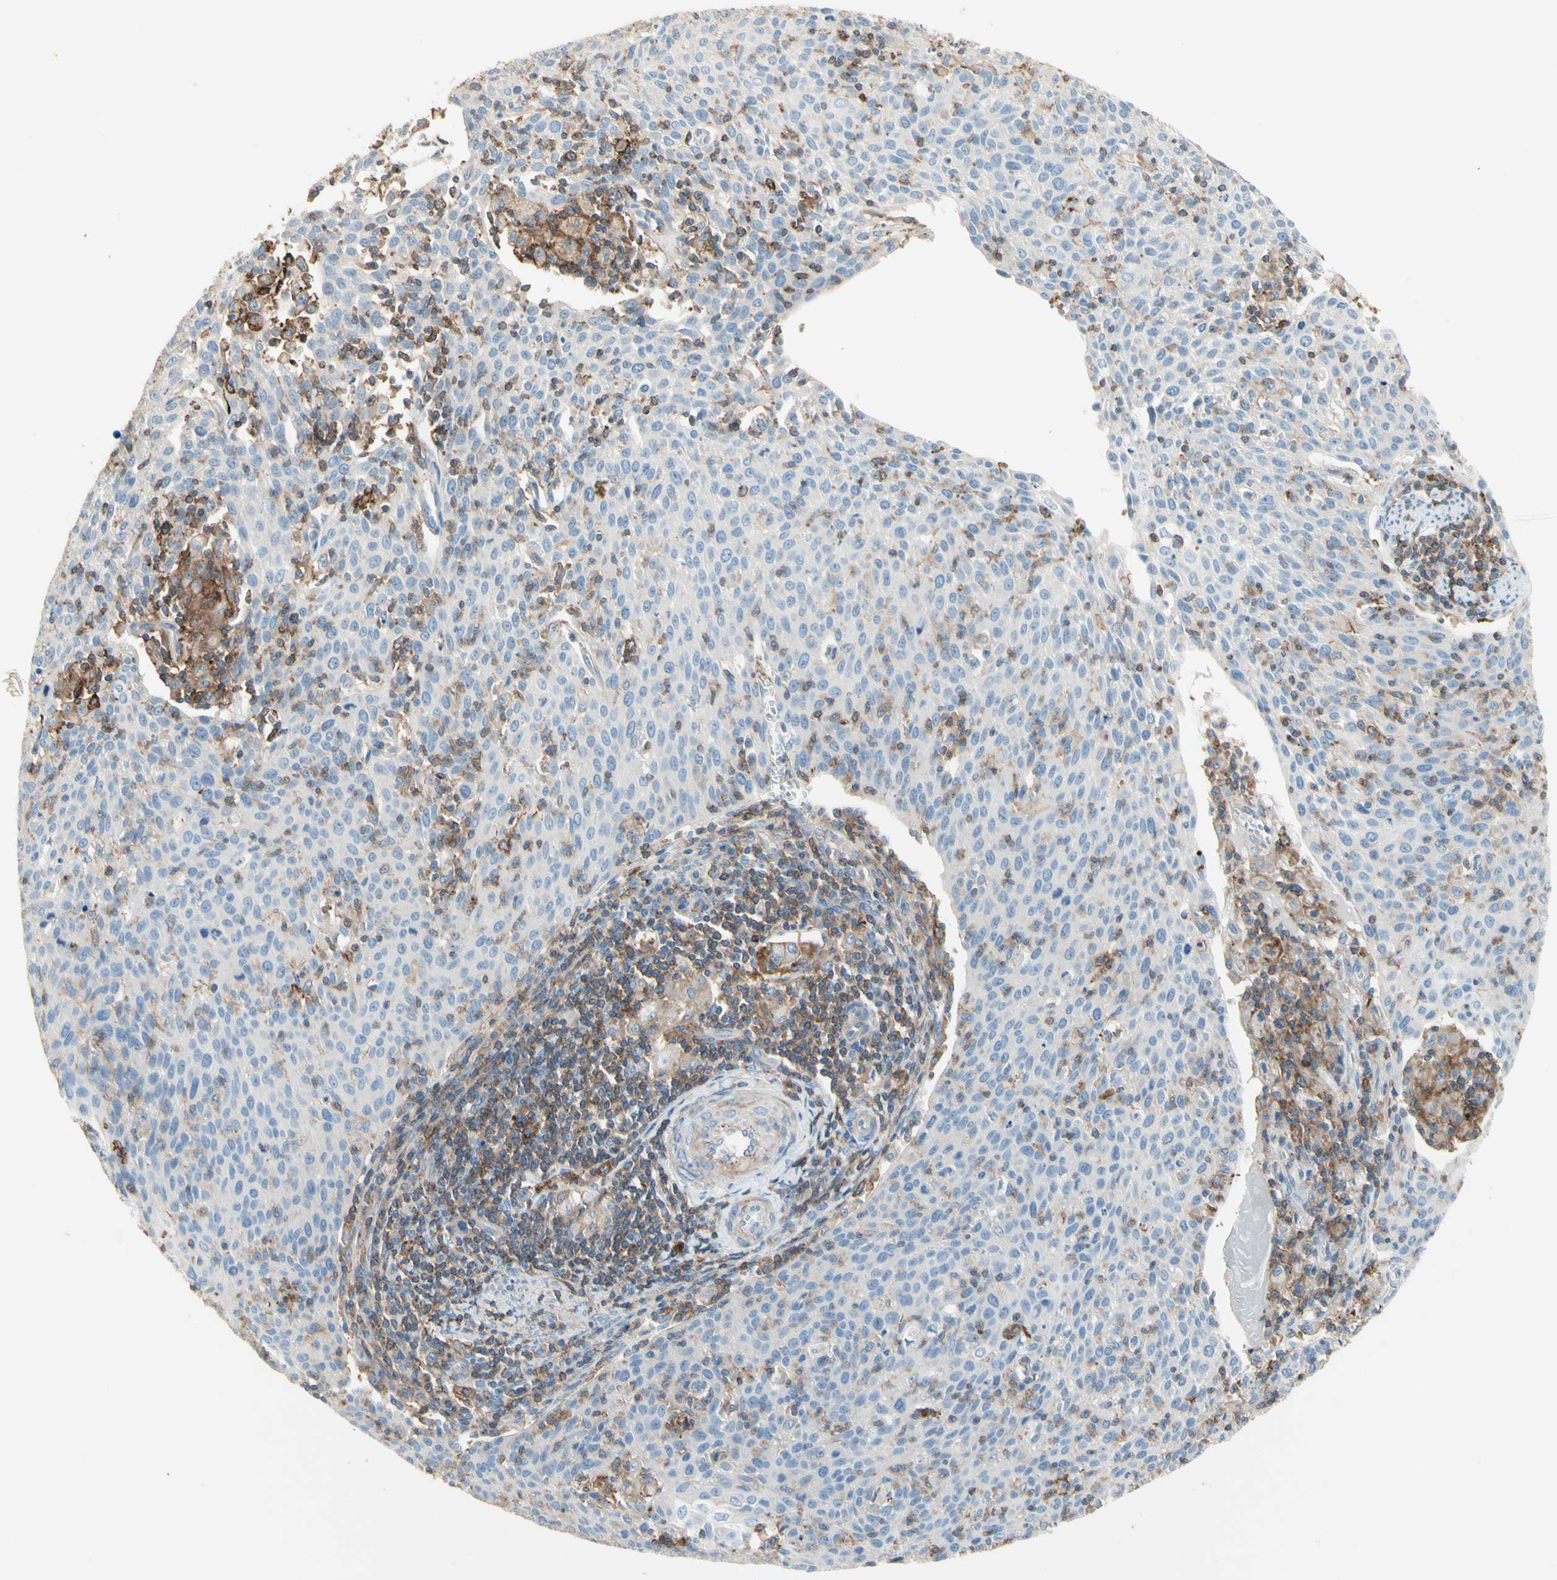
{"staining": {"intensity": "weak", "quantity": "<25%", "location": "cytoplasmic/membranous"}, "tissue": "cervical cancer", "cell_type": "Tumor cells", "image_type": "cancer", "snomed": [{"axis": "morphology", "description": "Squamous cell carcinoma, NOS"}, {"axis": "topography", "description": "Cervix"}], "caption": "The photomicrograph reveals no staining of tumor cells in cervical cancer (squamous cell carcinoma).", "gene": "SEMA4C", "patient": {"sex": "female", "age": 38}}